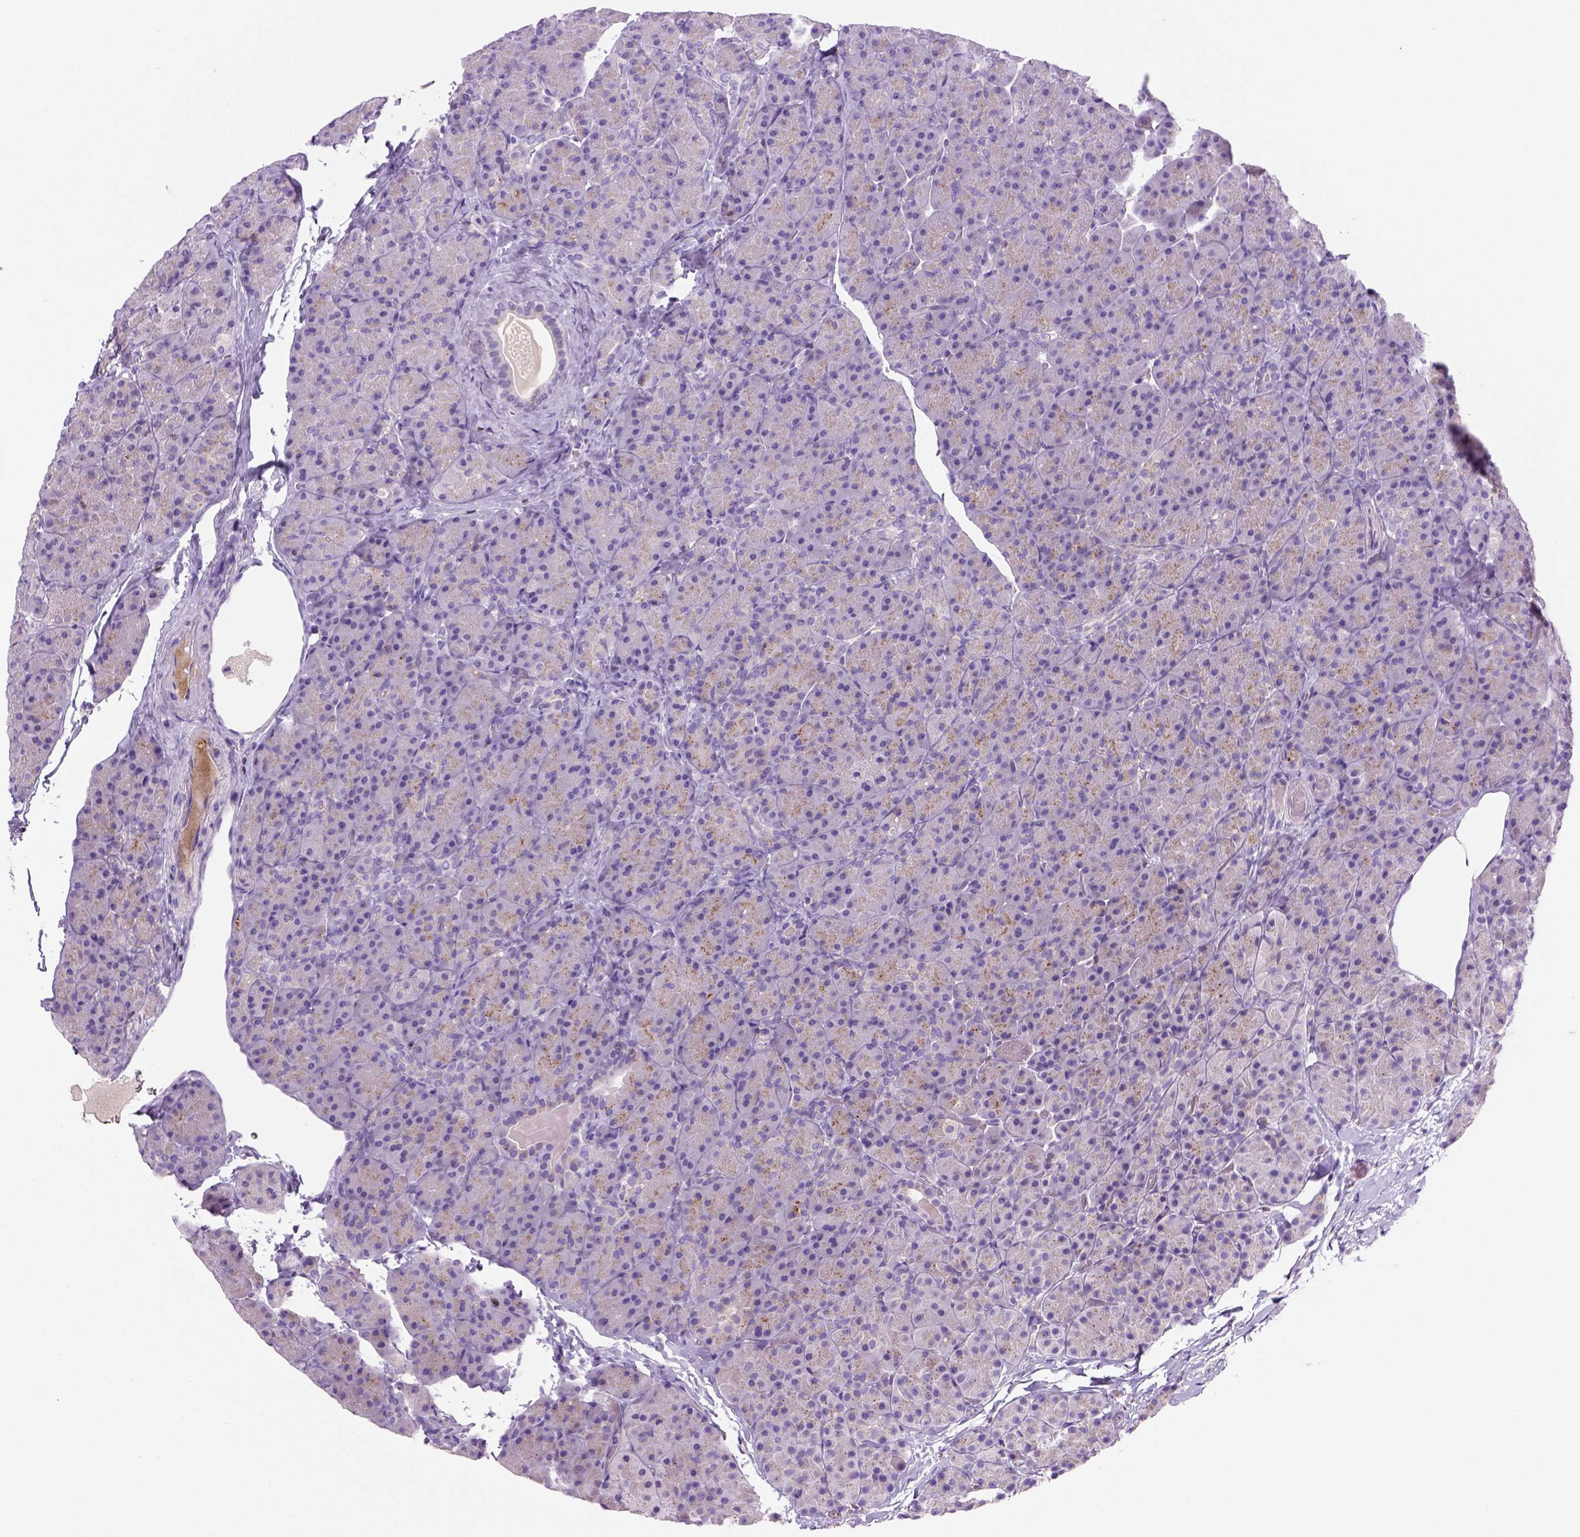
{"staining": {"intensity": "negative", "quantity": "none", "location": "none"}, "tissue": "pancreas", "cell_type": "Exocrine glandular cells", "image_type": "normal", "snomed": [{"axis": "morphology", "description": "Normal tissue, NOS"}, {"axis": "topography", "description": "Pancreas"}], "caption": "The histopathology image reveals no significant positivity in exocrine glandular cells of pancreas. The staining was performed using DAB to visualize the protein expression in brown, while the nuclei were stained in blue with hematoxylin (Magnification: 20x).", "gene": "CD3E", "patient": {"sex": "male", "age": 57}}